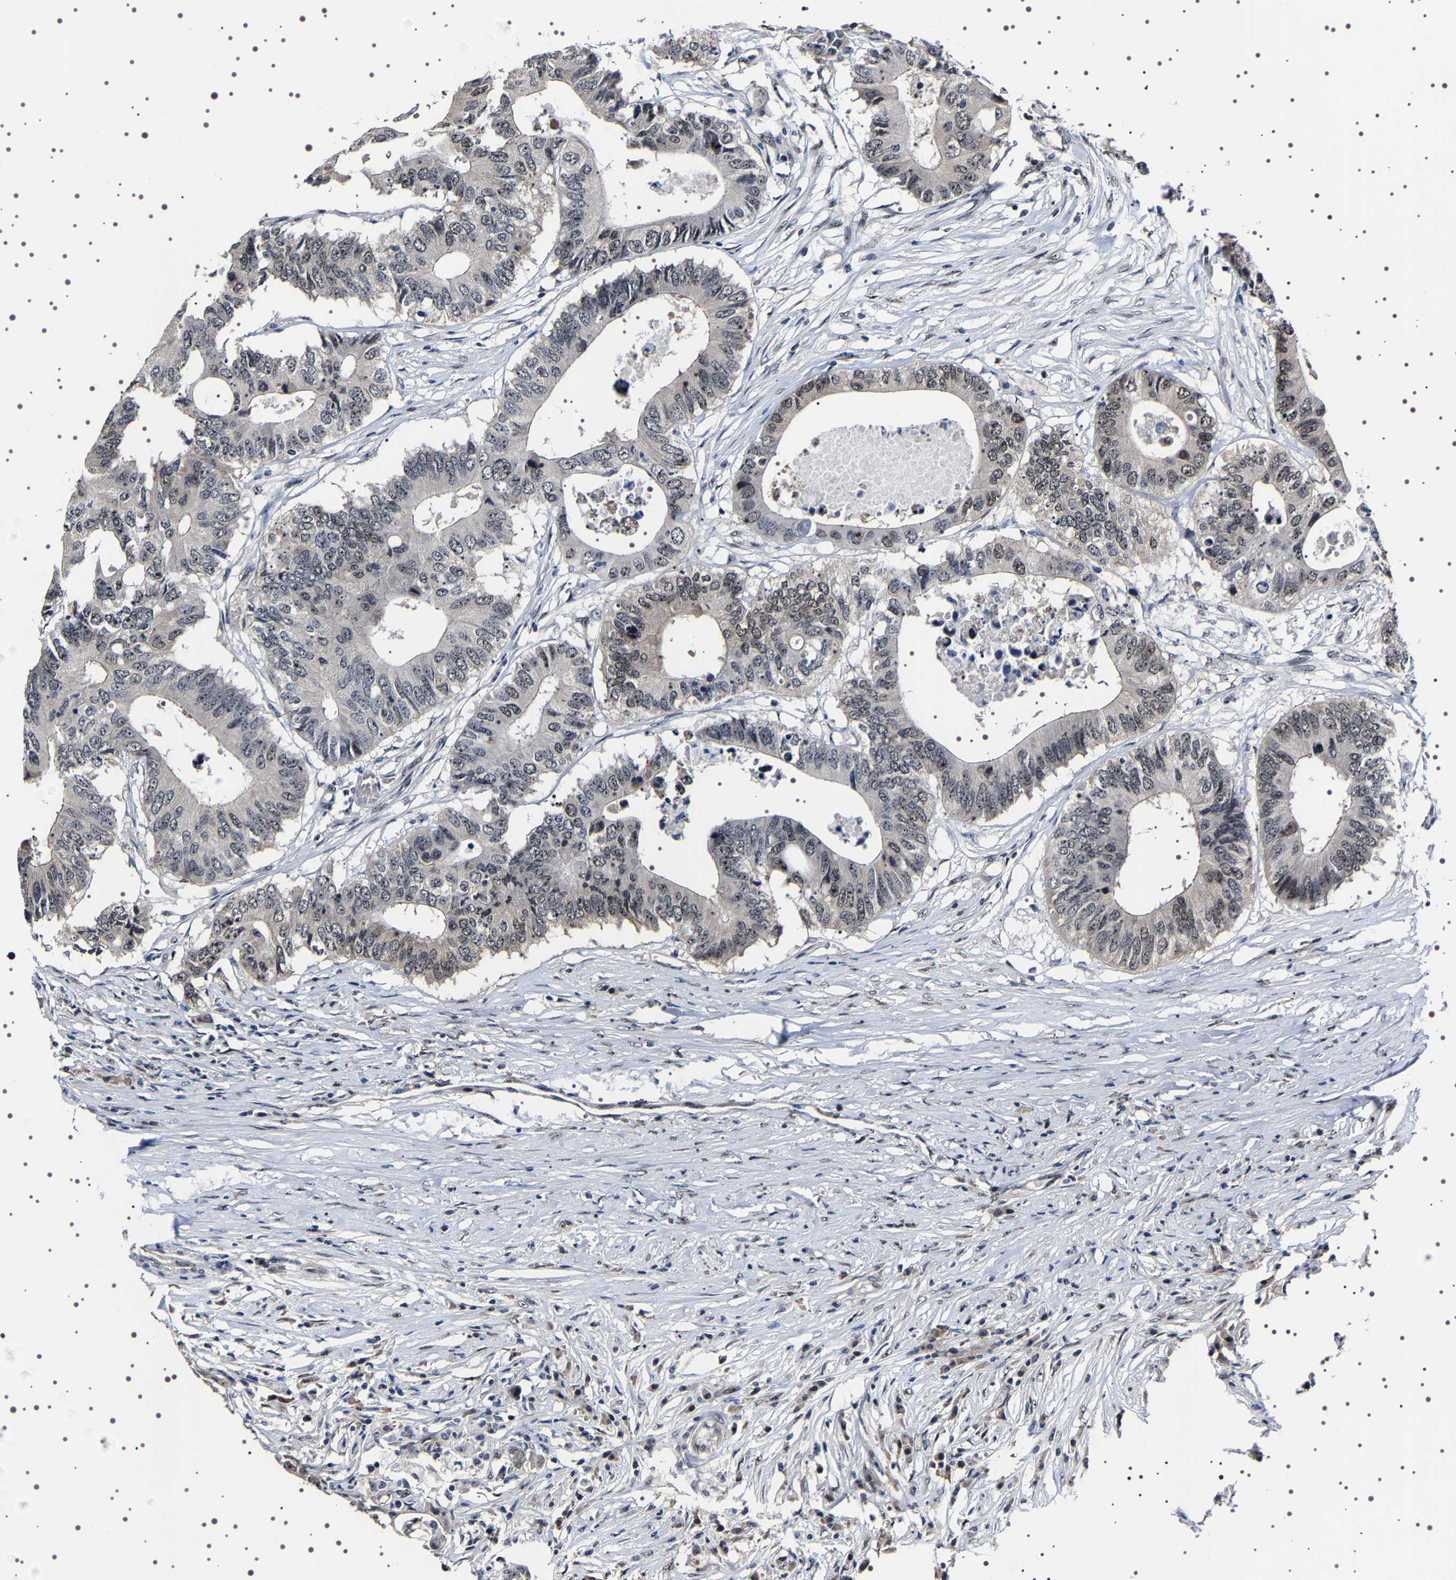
{"staining": {"intensity": "moderate", "quantity": "25%-75%", "location": "nuclear"}, "tissue": "colorectal cancer", "cell_type": "Tumor cells", "image_type": "cancer", "snomed": [{"axis": "morphology", "description": "Adenocarcinoma, NOS"}, {"axis": "topography", "description": "Colon"}], "caption": "The immunohistochemical stain shows moderate nuclear positivity in tumor cells of colorectal cancer tissue.", "gene": "GNL3", "patient": {"sex": "male", "age": 71}}